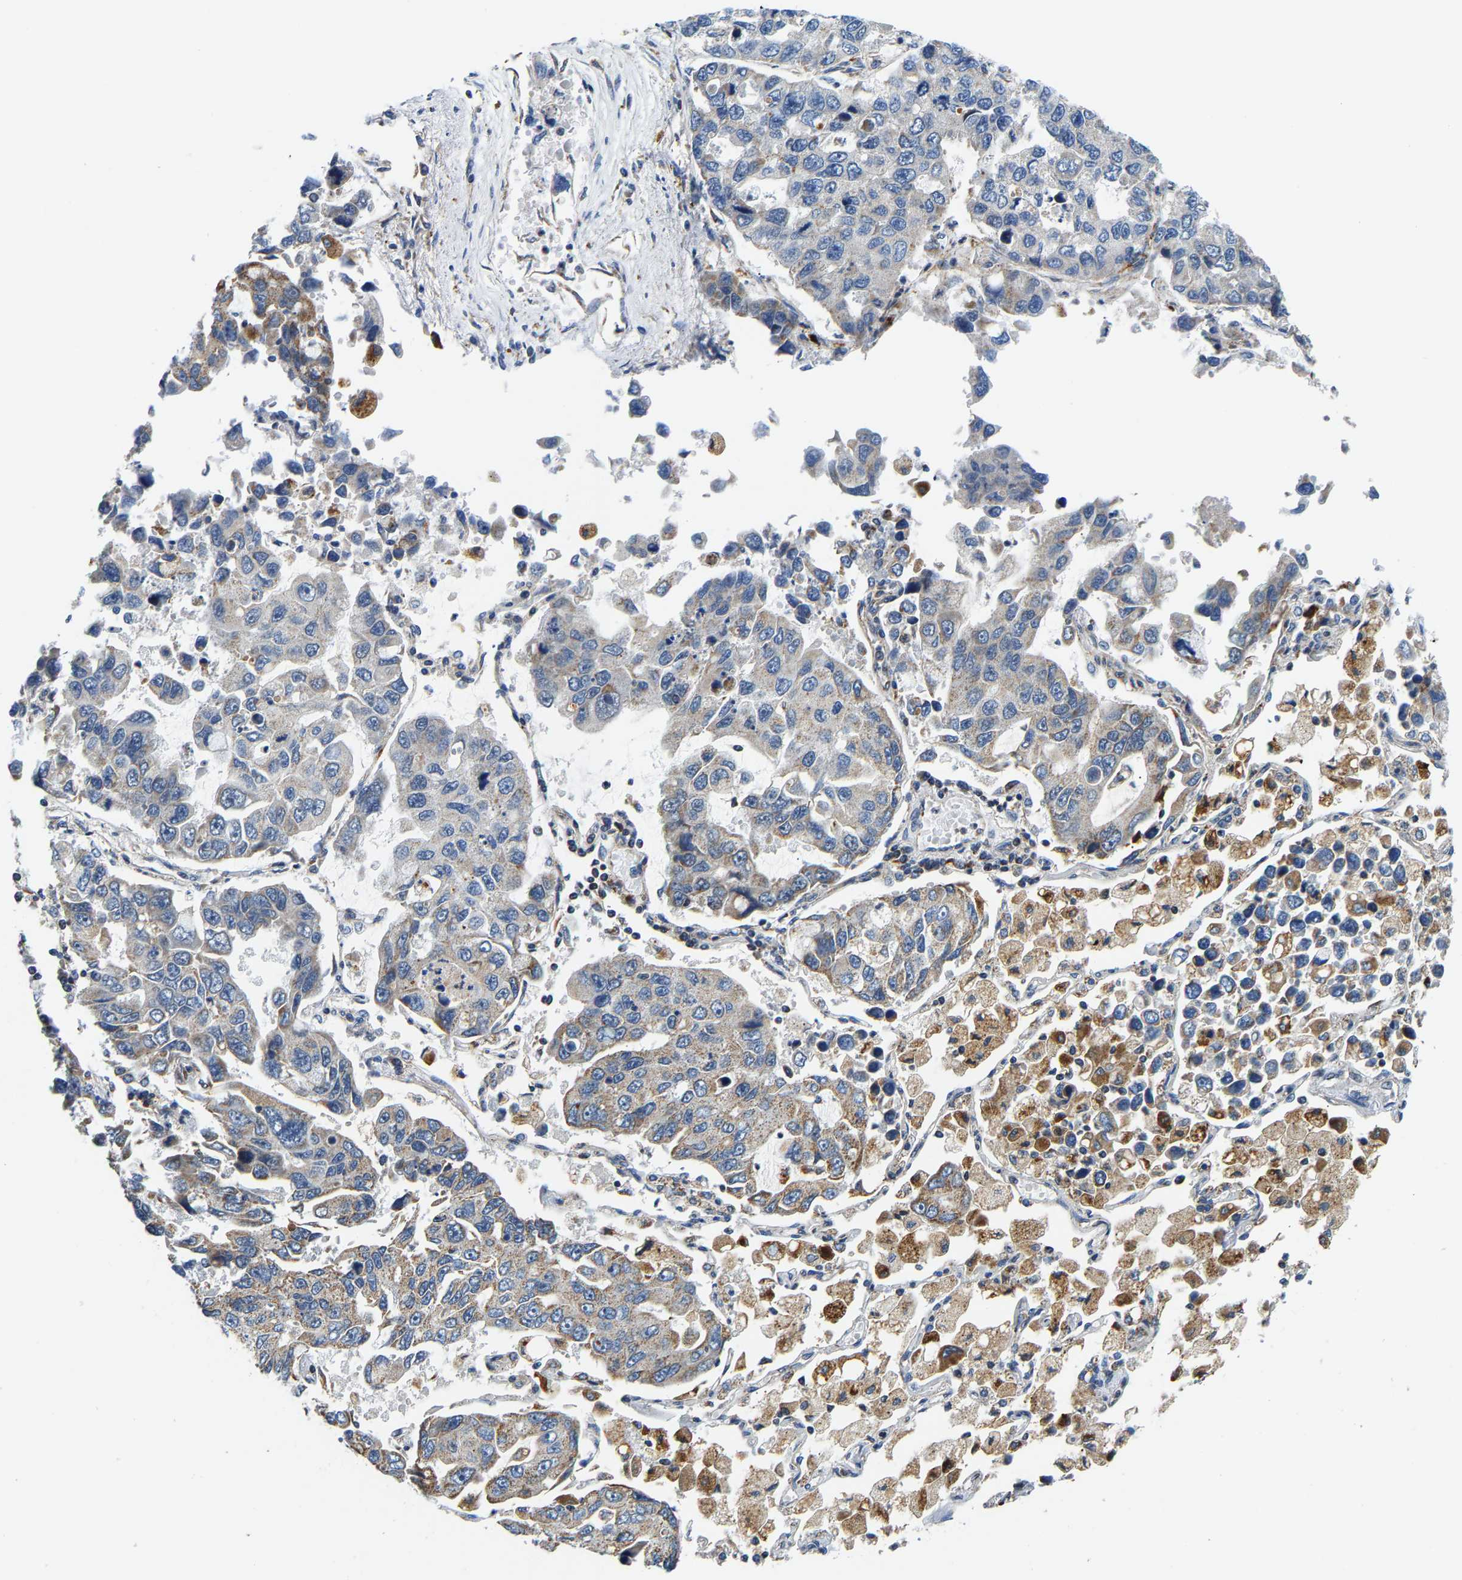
{"staining": {"intensity": "weak", "quantity": "25%-75%", "location": "cytoplasmic/membranous"}, "tissue": "lung cancer", "cell_type": "Tumor cells", "image_type": "cancer", "snomed": [{"axis": "morphology", "description": "Adenocarcinoma, NOS"}, {"axis": "topography", "description": "Lung"}], "caption": "A brown stain shows weak cytoplasmic/membranous positivity of a protein in lung adenocarcinoma tumor cells.", "gene": "GIMAP7", "patient": {"sex": "male", "age": 64}}